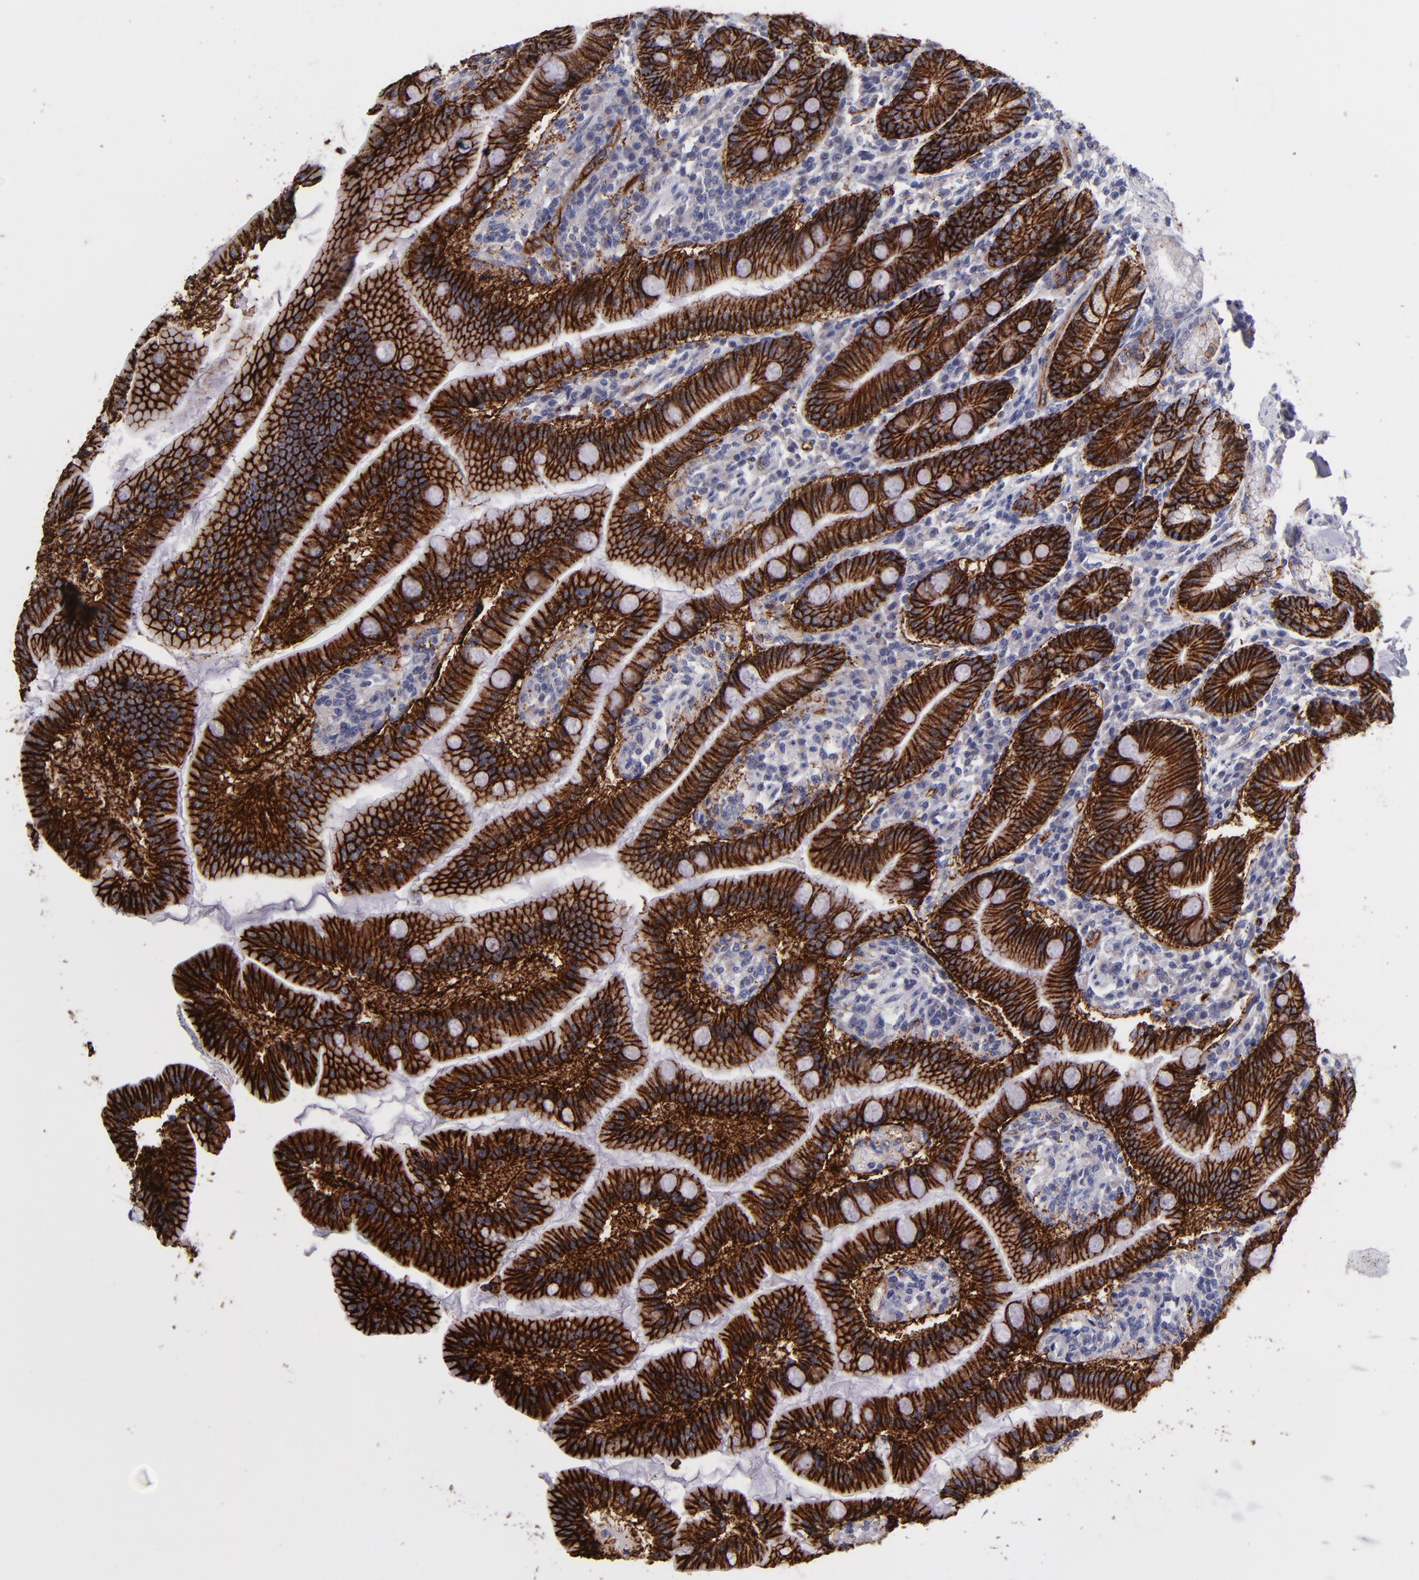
{"staining": {"intensity": "strong", "quantity": ">75%", "location": "cytoplasmic/membranous"}, "tissue": "duodenum", "cell_type": "Glandular cells", "image_type": "normal", "snomed": [{"axis": "morphology", "description": "Normal tissue, NOS"}, {"axis": "topography", "description": "Duodenum"}], "caption": "Immunohistochemistry (IHC) photomicrograph of normal human duodenum stained for a protein (brown), which demonstrates high levels of strong cytoplasmic/membranous expression in about >75% of glandular cells.", "gene": "CLDN5", "patient": {"sex": "female", "age": 64}}